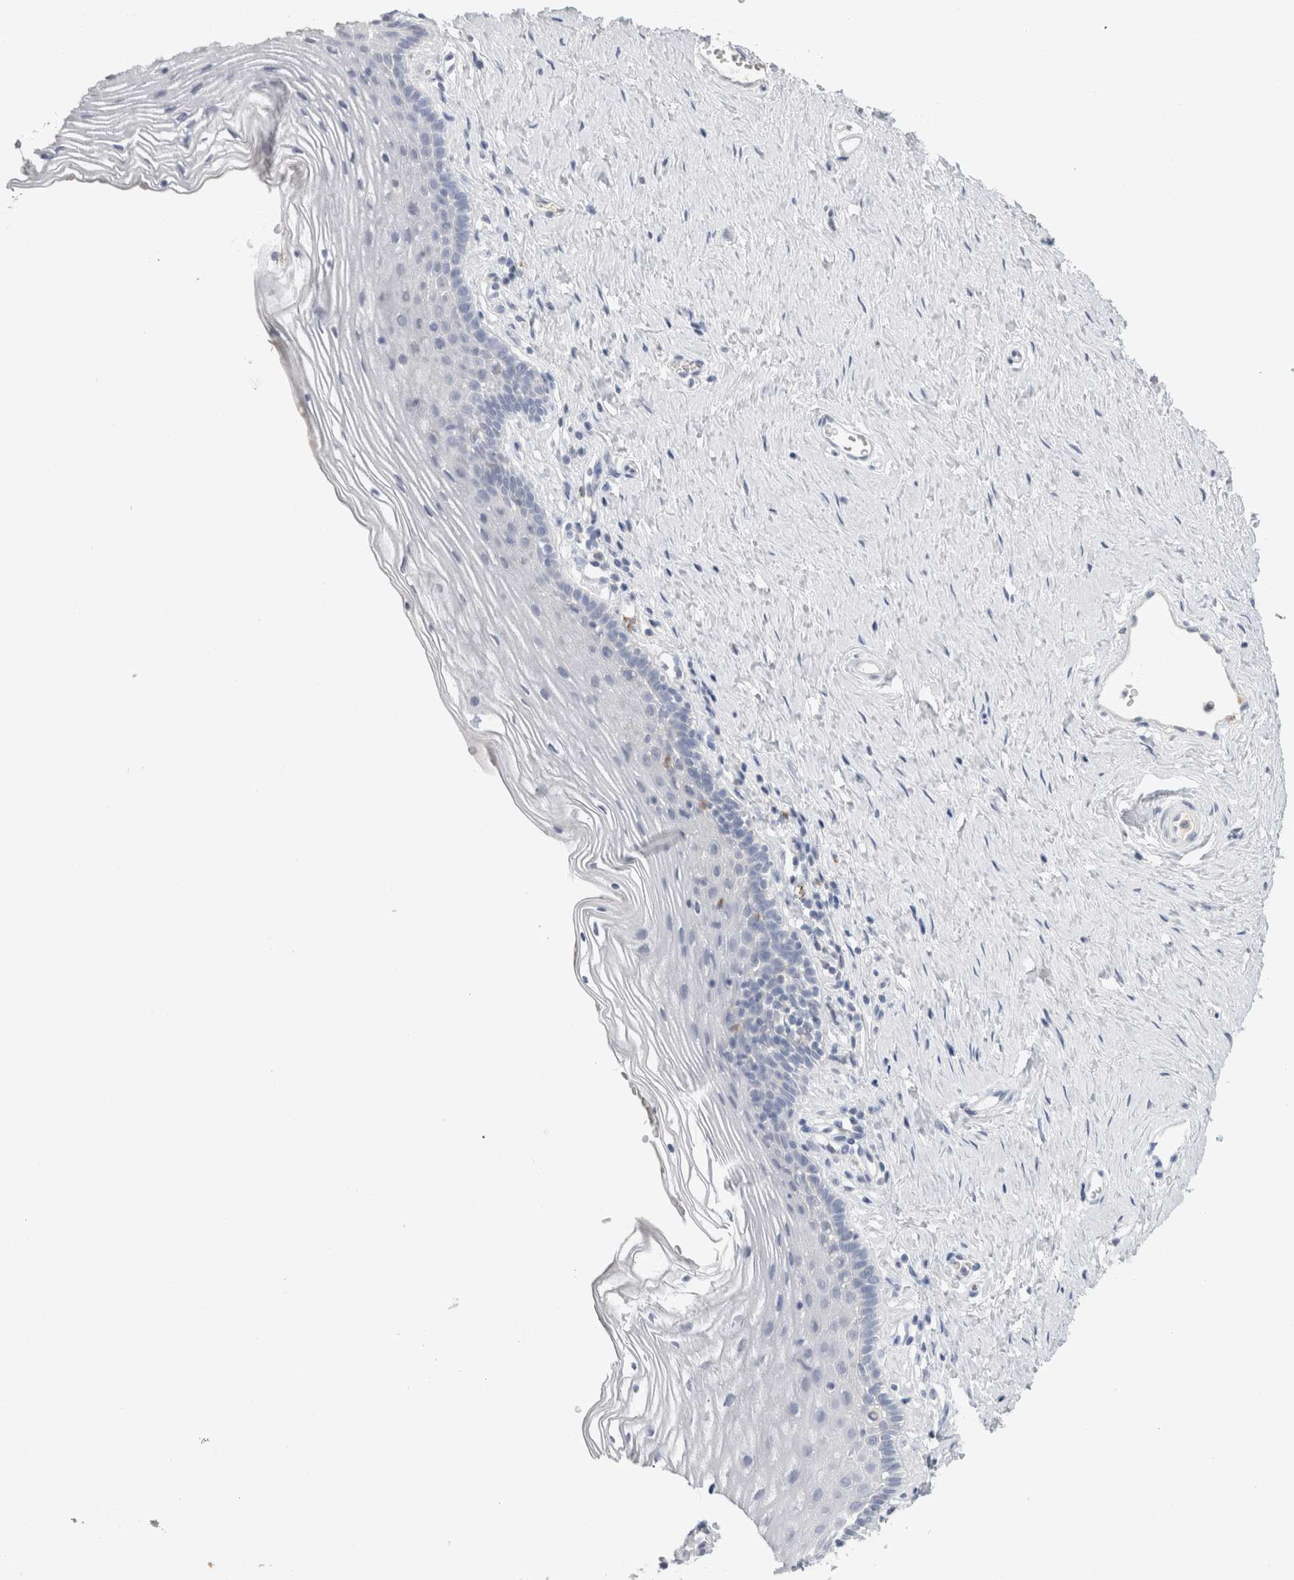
{"staining": {"intensity": "negative", "quantity": "none", "location": "none"}, "tissue": "vagina", "cell_type": "Squamous epithelial cells", "image_type": "normal", "snomed": [{"axis": "morphology", "description": "Normal tissue, NOS"}, {"axis": "topography", "description": "Vagina"}], "caption": "Immunohistochemical staining of benign human vagina displays no significant expression in squamous epithelial cells. (DAB immunohistochemistry with hematoxylin counter stain).", "gene": "LAMP3", "patient": {"sex": "female", "age": 32}}